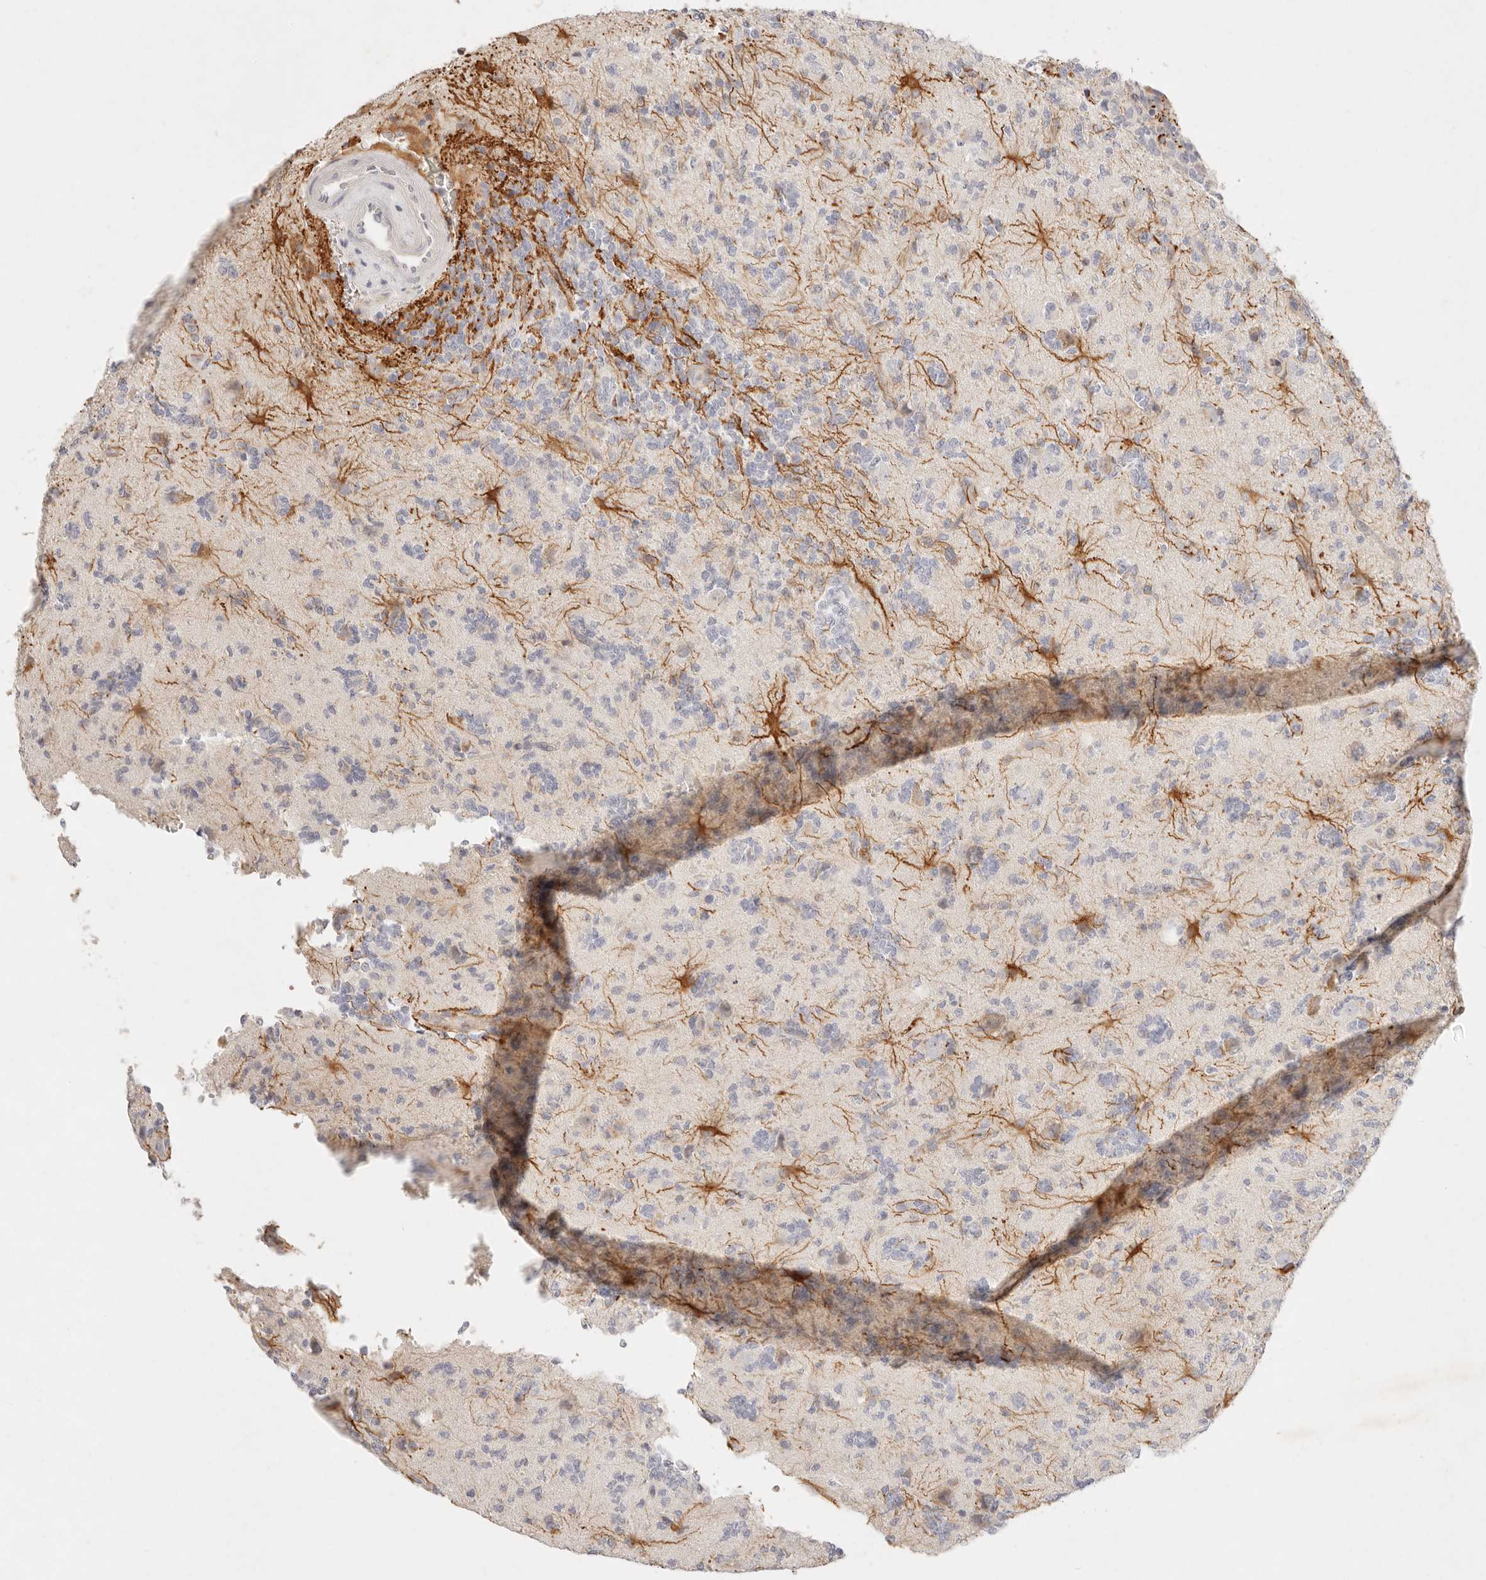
{"staining": {"intensity": "negative", "quantity": "none", "location": "none"}, "tissue": "glioma", "cell_type": "Tumor cells", "image_type": "cancer", "snomed": [{"axis": "morphology", "description": "Glioma, malignant, High grade"}, {"axis": "topography", "description": "Brain"}], "caption": "IHC of human malignant glioma (high-grade) demonstrates no staining in tumor cells.", "gene": "GPR84", "patient": {"sex": "female", "age": 62}}